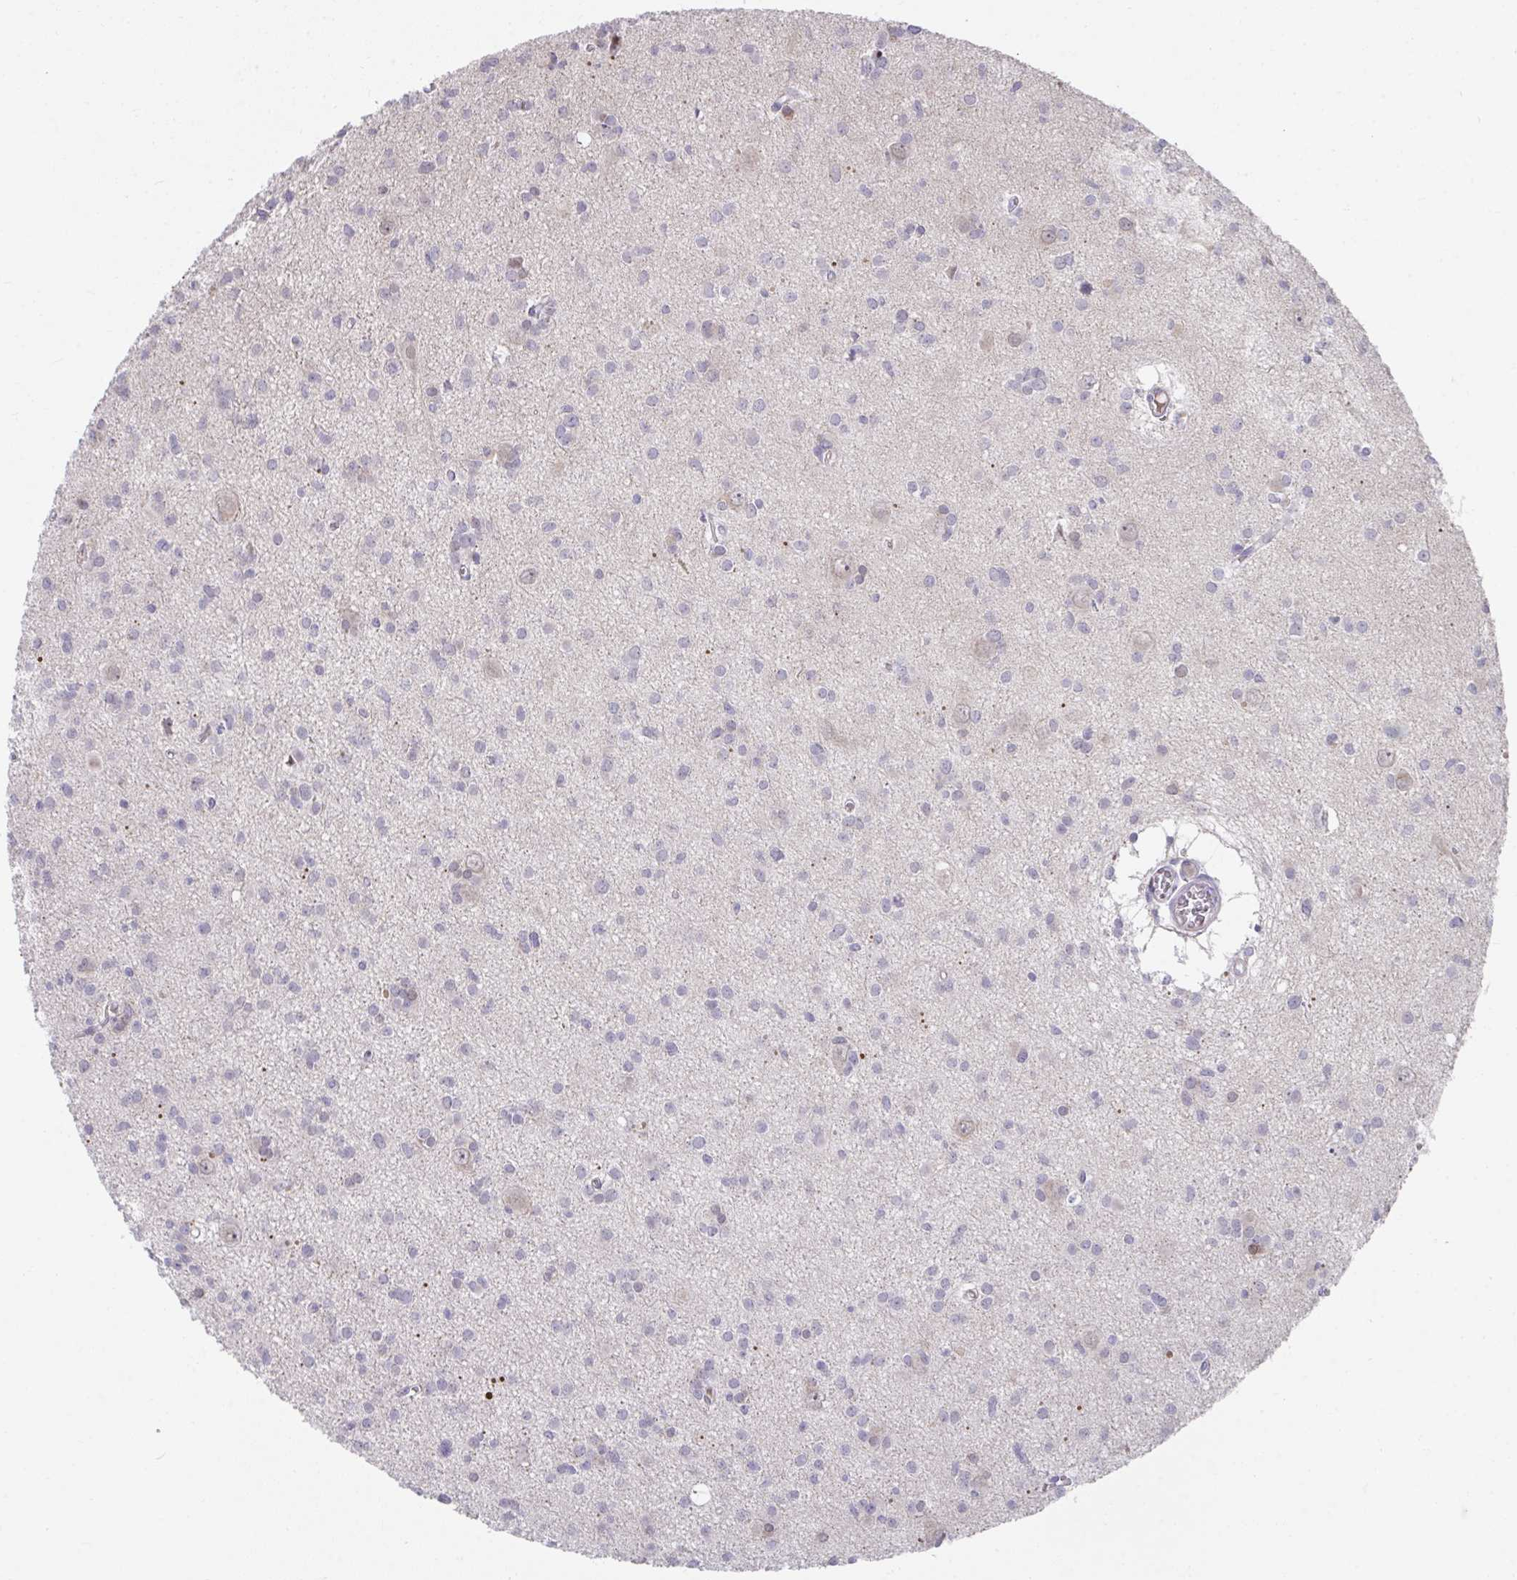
{"staining": {"intensity": "negative", "quantity": "none", "location": "none"}, "tissue": "glioma", "cell_type": "Tumor cells", "image_type": "cancer", "snomed": [{"axis": "morphology", "description": "Glioma, malignant, High grade"}, {"axis": "topography", "description": "Brain"}], "caption": "Tumor cells show no significant positivity in glioma.", "gene": "SLAMF7", "patient": {"sex": "male", "age": 23}}